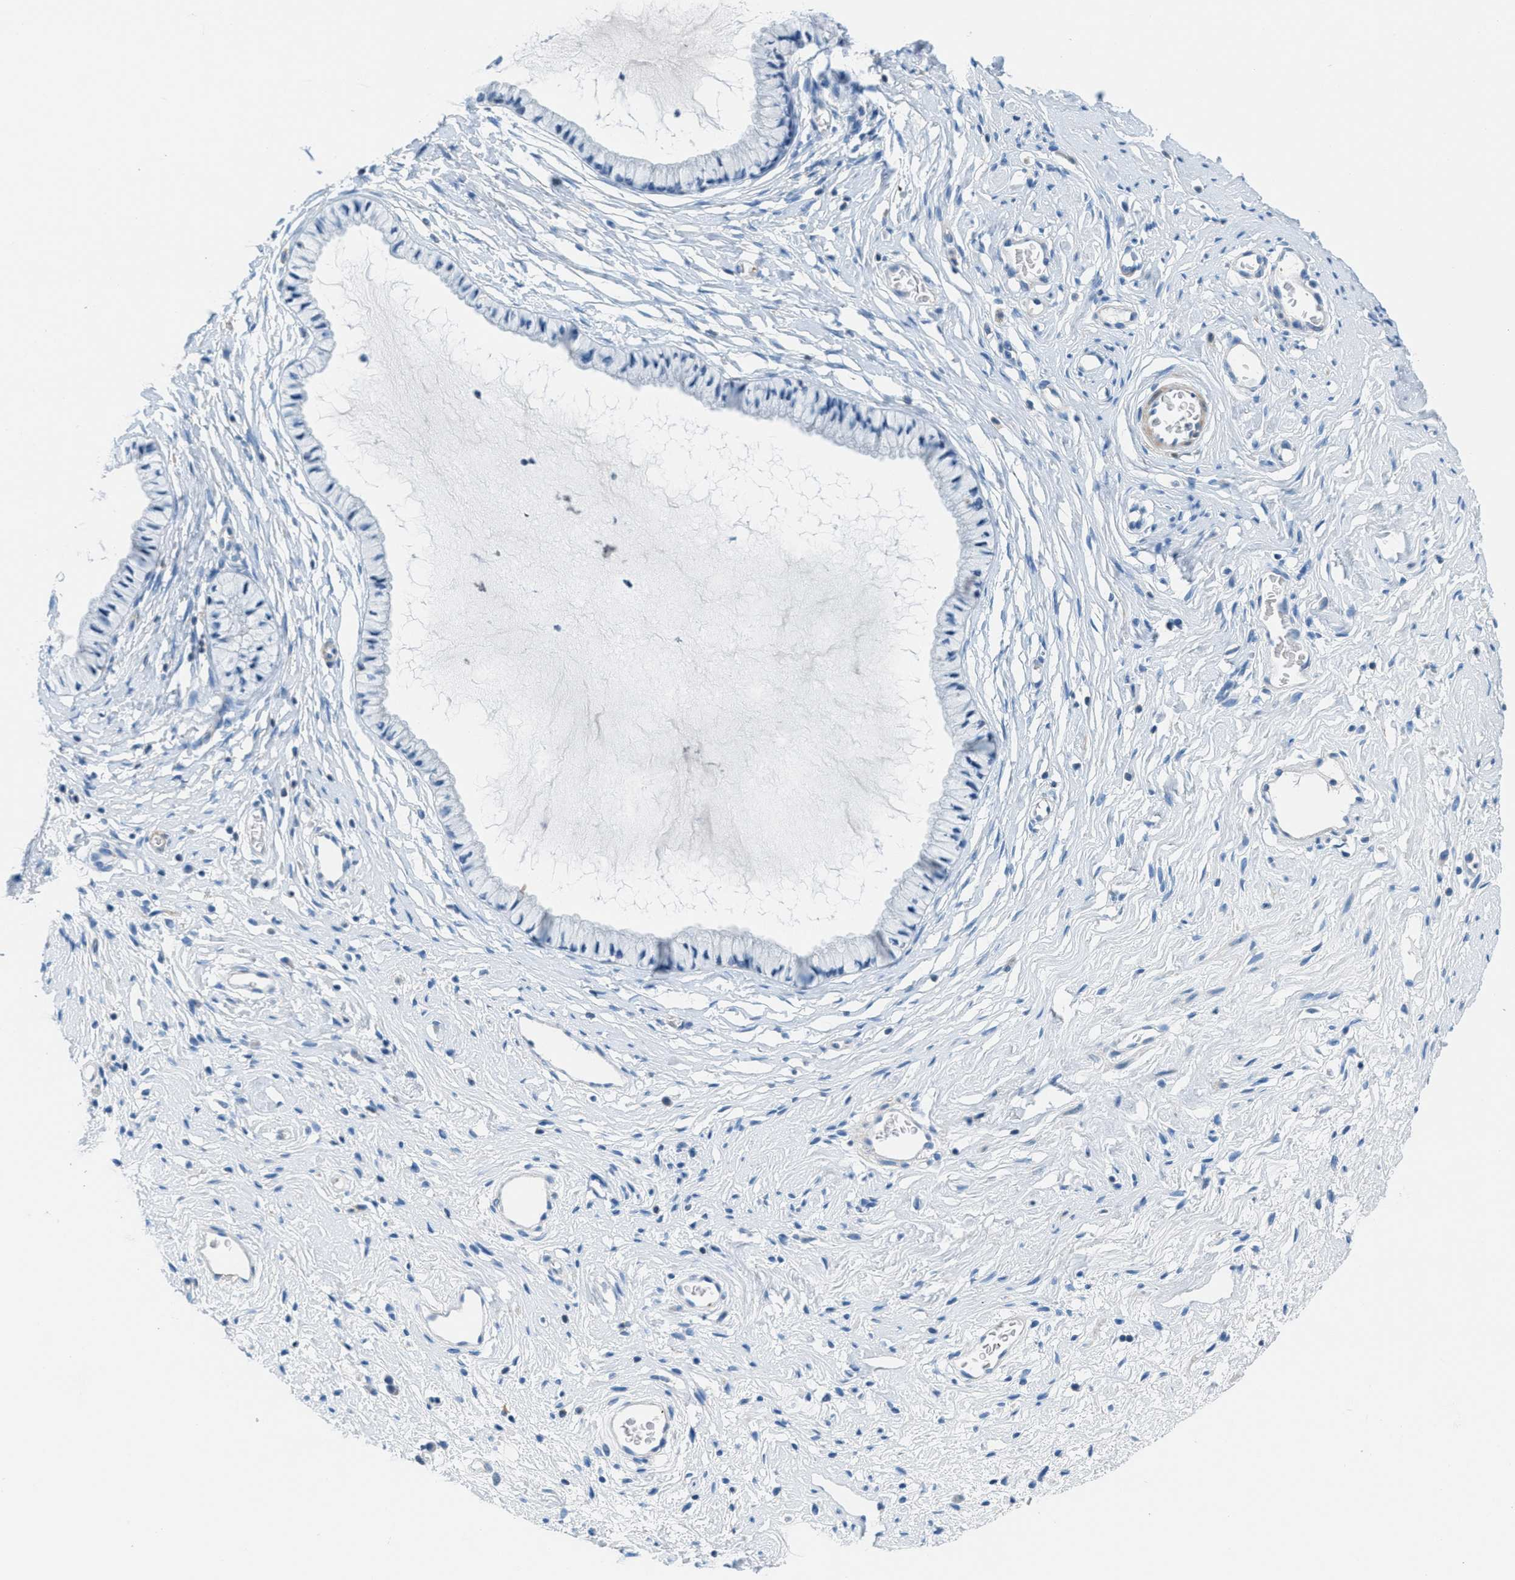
{"staining": {"intensity": "negative", "quantity": "none", "location": "none"}, "tissue": "cervix", "cell_type": "Glandular cells", "image_type": "normal", "snomed": [{"axis": "morphology", "description": "Normal tissue, NOS"}, {"axis": "topography", "description": "Cervix"}], "caption": "This is an immunohistochemistry (IHC) micrograph of normal human cervix. There is no staining in glandular cells.", "gene": "MAPRE2", "patient": {"sex": "female", "age": 77}}